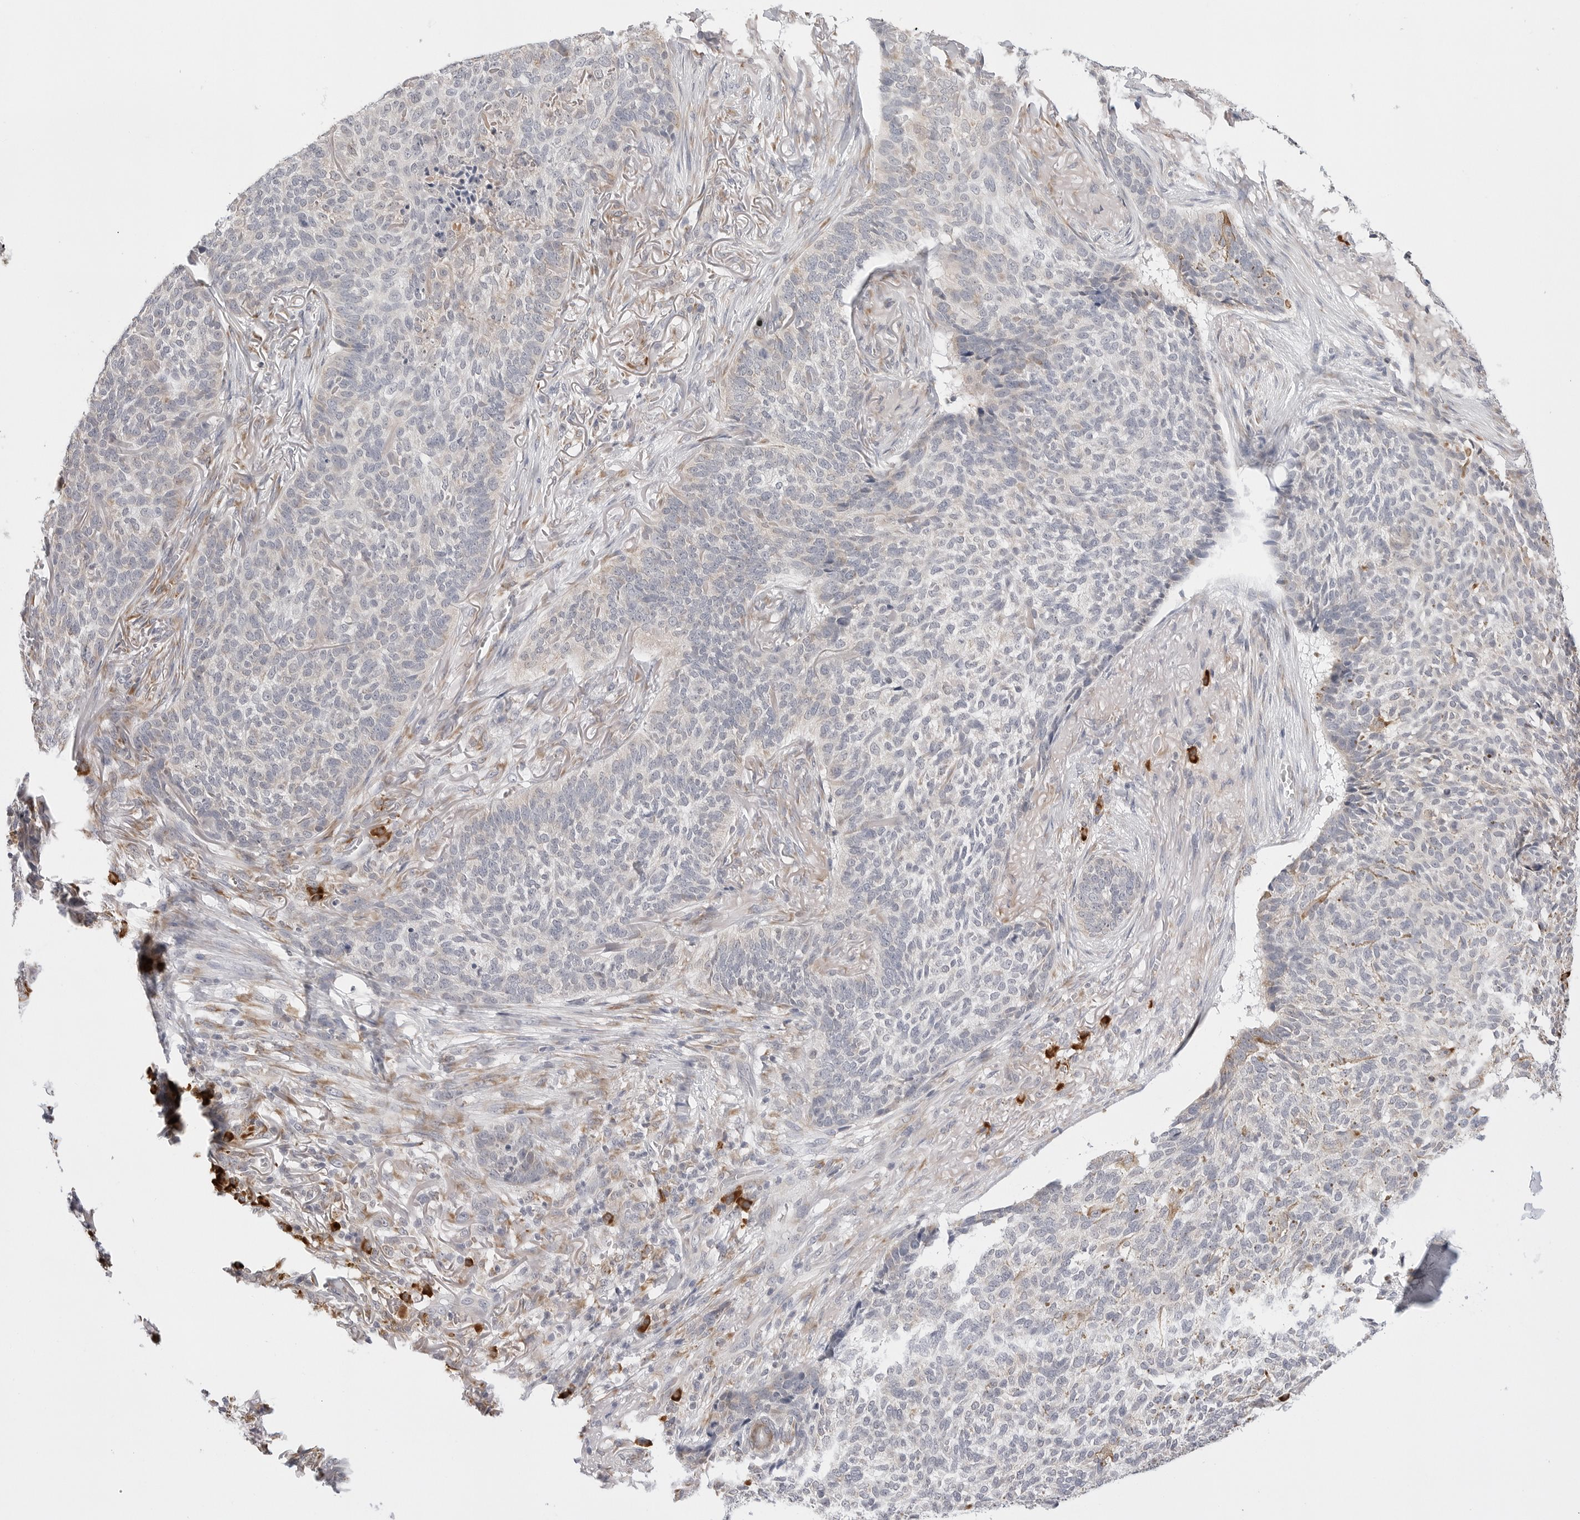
{"staining": {"intensity": "negative", "quantity": "none", "location": "none"}, "tissue": "skin cancer", "cell_type": "Tumor cells", "image_type": "cancer", "snomed": [{"axis": "morphology", "description": "Basal cell carcinoma"}, {"axis": "topography", "description": "Skin"}], "caption": "Immunohistochemistry (IHC) of basal cell carcinoma (skin) displays no expression in tumor cells. (Stains: DAB (3,3'-diaminobenzidine) immunohistochemistry (IHC) with hematoxylin counter stain, Microscopy: brightfield microscopy at high magnification).", "gene": "RPN1", "patient": {"sex": "male", "age": 85}}